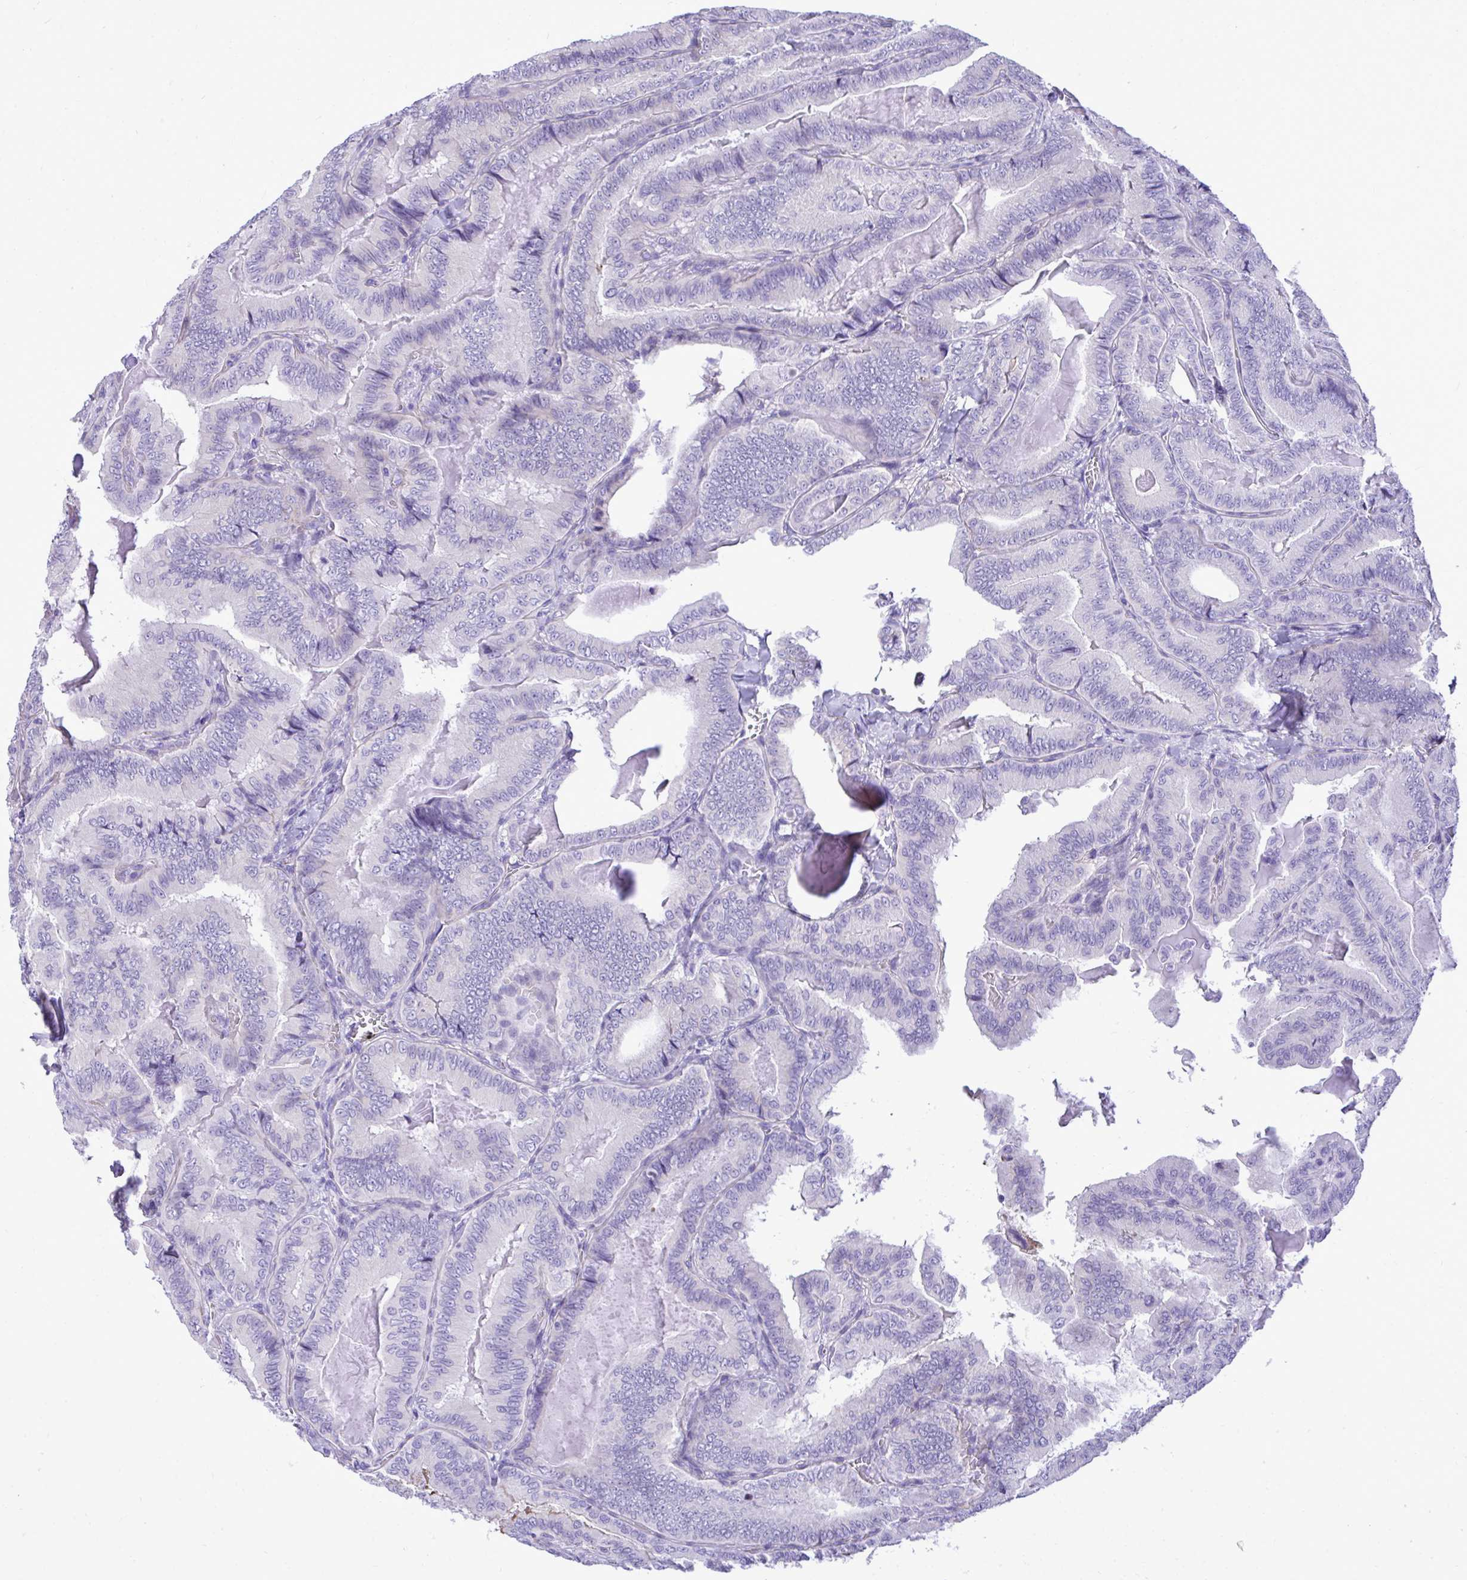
{"staining": {"intensity": "negative", "quantity": "none", "location": "none"}, "tissue": "thyroid cancer", "cell_type": "Tumor cells", "image_type": "cancer", "snomed": [{"axis": "morphology", "description": "Papillary adenocarcinoma, NOS"}, {"axis": "topography", "description": "Thyroid gland"}], "caption": "Thyroid cancer (papillary adenocarcinoma) was stained to show a protein in brown. There is no significant staining in tumor cells.", "gene": "HRG", "patient": {"sex": "male", "age": 61}}